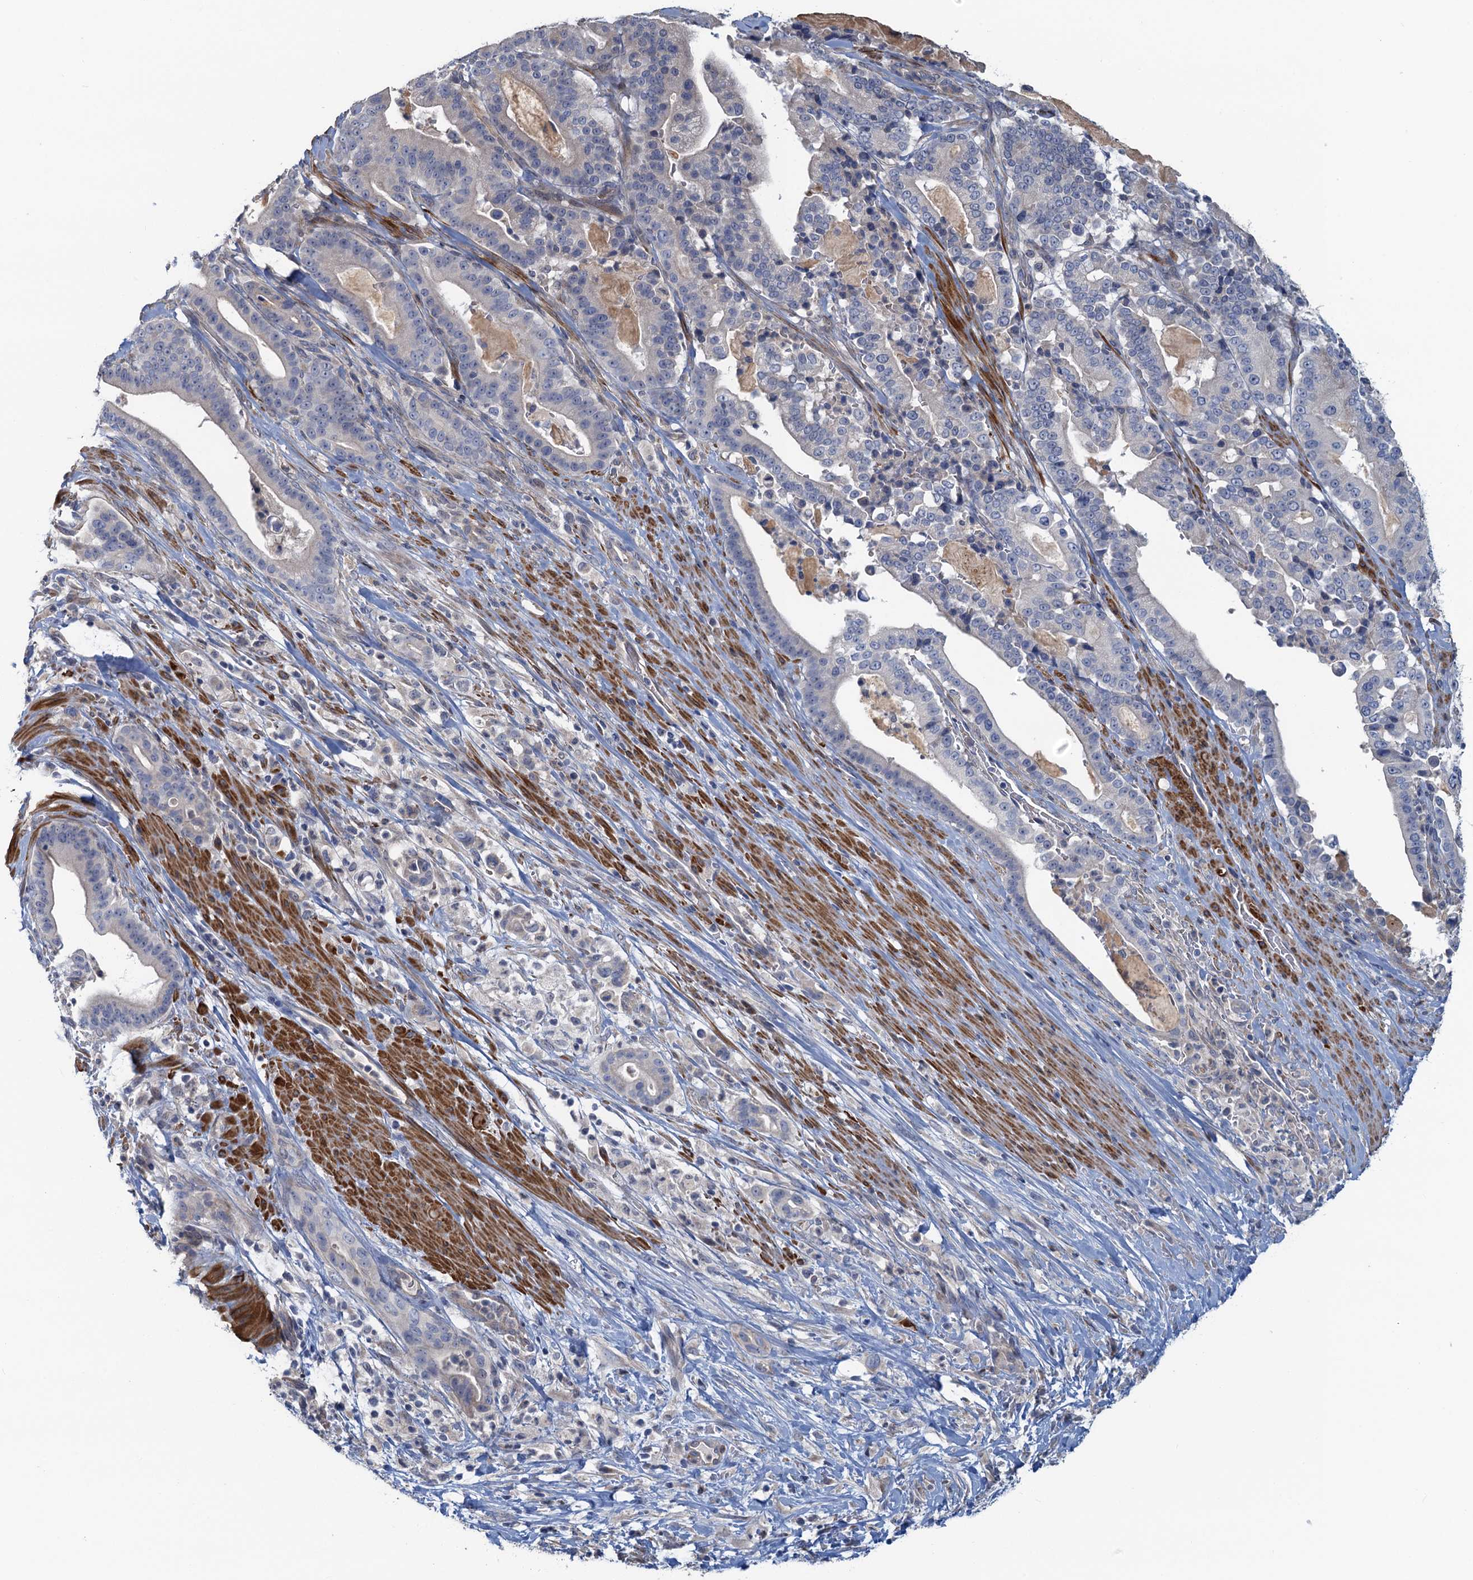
{"staining": {"intensity": "negative", "quantity": "none", "location": "none"}, "tissue": "pancreatic cancer", "cell_type": "Tumor cells", "image_type": "cancer", "snomed": [{"axis": "morphology", "description": "Adenocarcinoma, NOS"}, {"axis": "topography", "description": "Pancreas"}], "caption": "A photomicrograph of human pancreatic cancer is negative for staining in tumor cells.", "gene": "MYO16", "patient": {"sex": "male", "age": 63}}